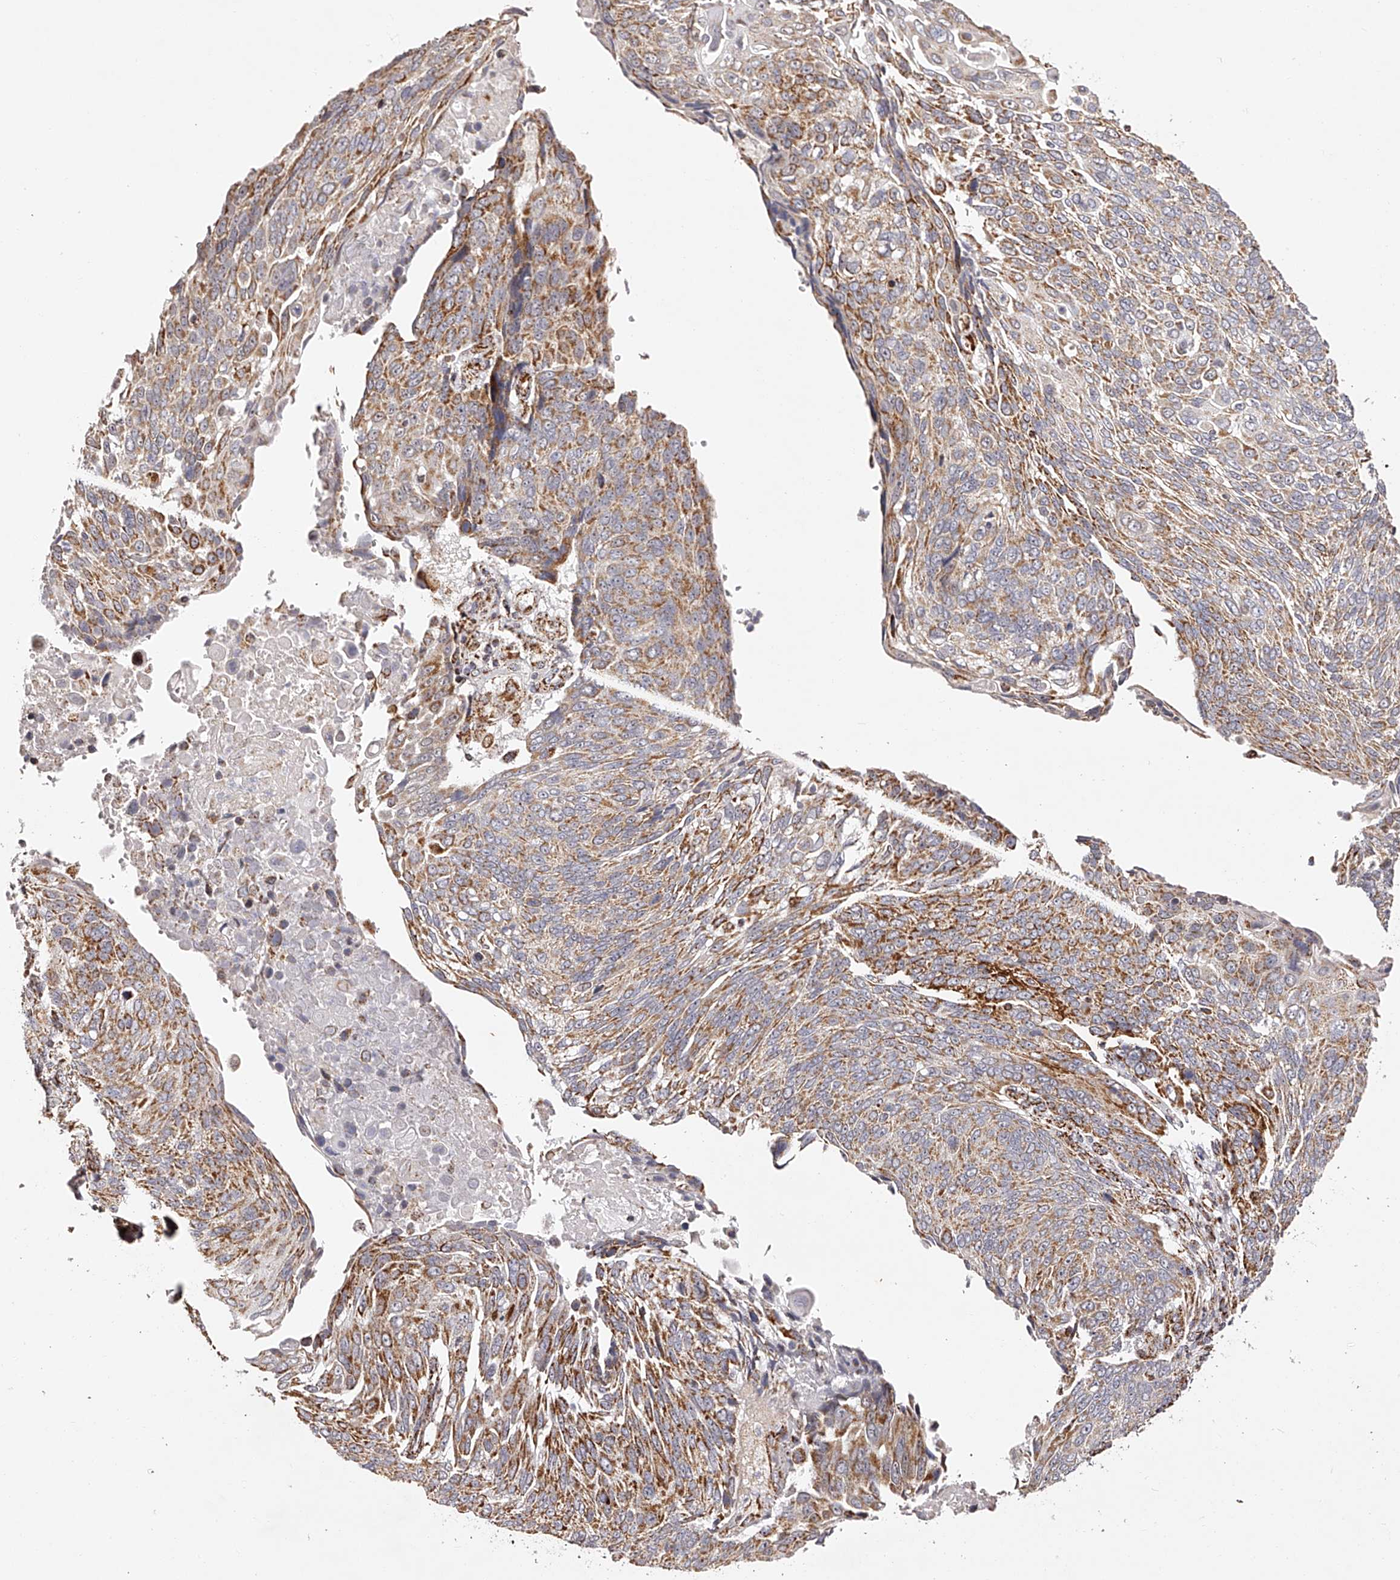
{"staining": {"intensity": "moderate", "quantity": ">75%", "location": "cytoplasmic/membranous"}, "tissue": "lung cancer", "cell_type": "Tumor cells", "image_type": "cancer", "snomed": [{"axis": "morphology", "description": "Squamous cell carcinoma, NOS"}, {"axis": "topography", "description": "Lung"}], "caption": "A photomicrograph showing moderate cytoplasmic/membranous positivity in approximately >75% of tumor cells in lung squamous cell carcinoma, as visualized by brown immunohistochemical staining.", "gene": "NDUFV3", "patient": {"sex": "male", "age": 66}}